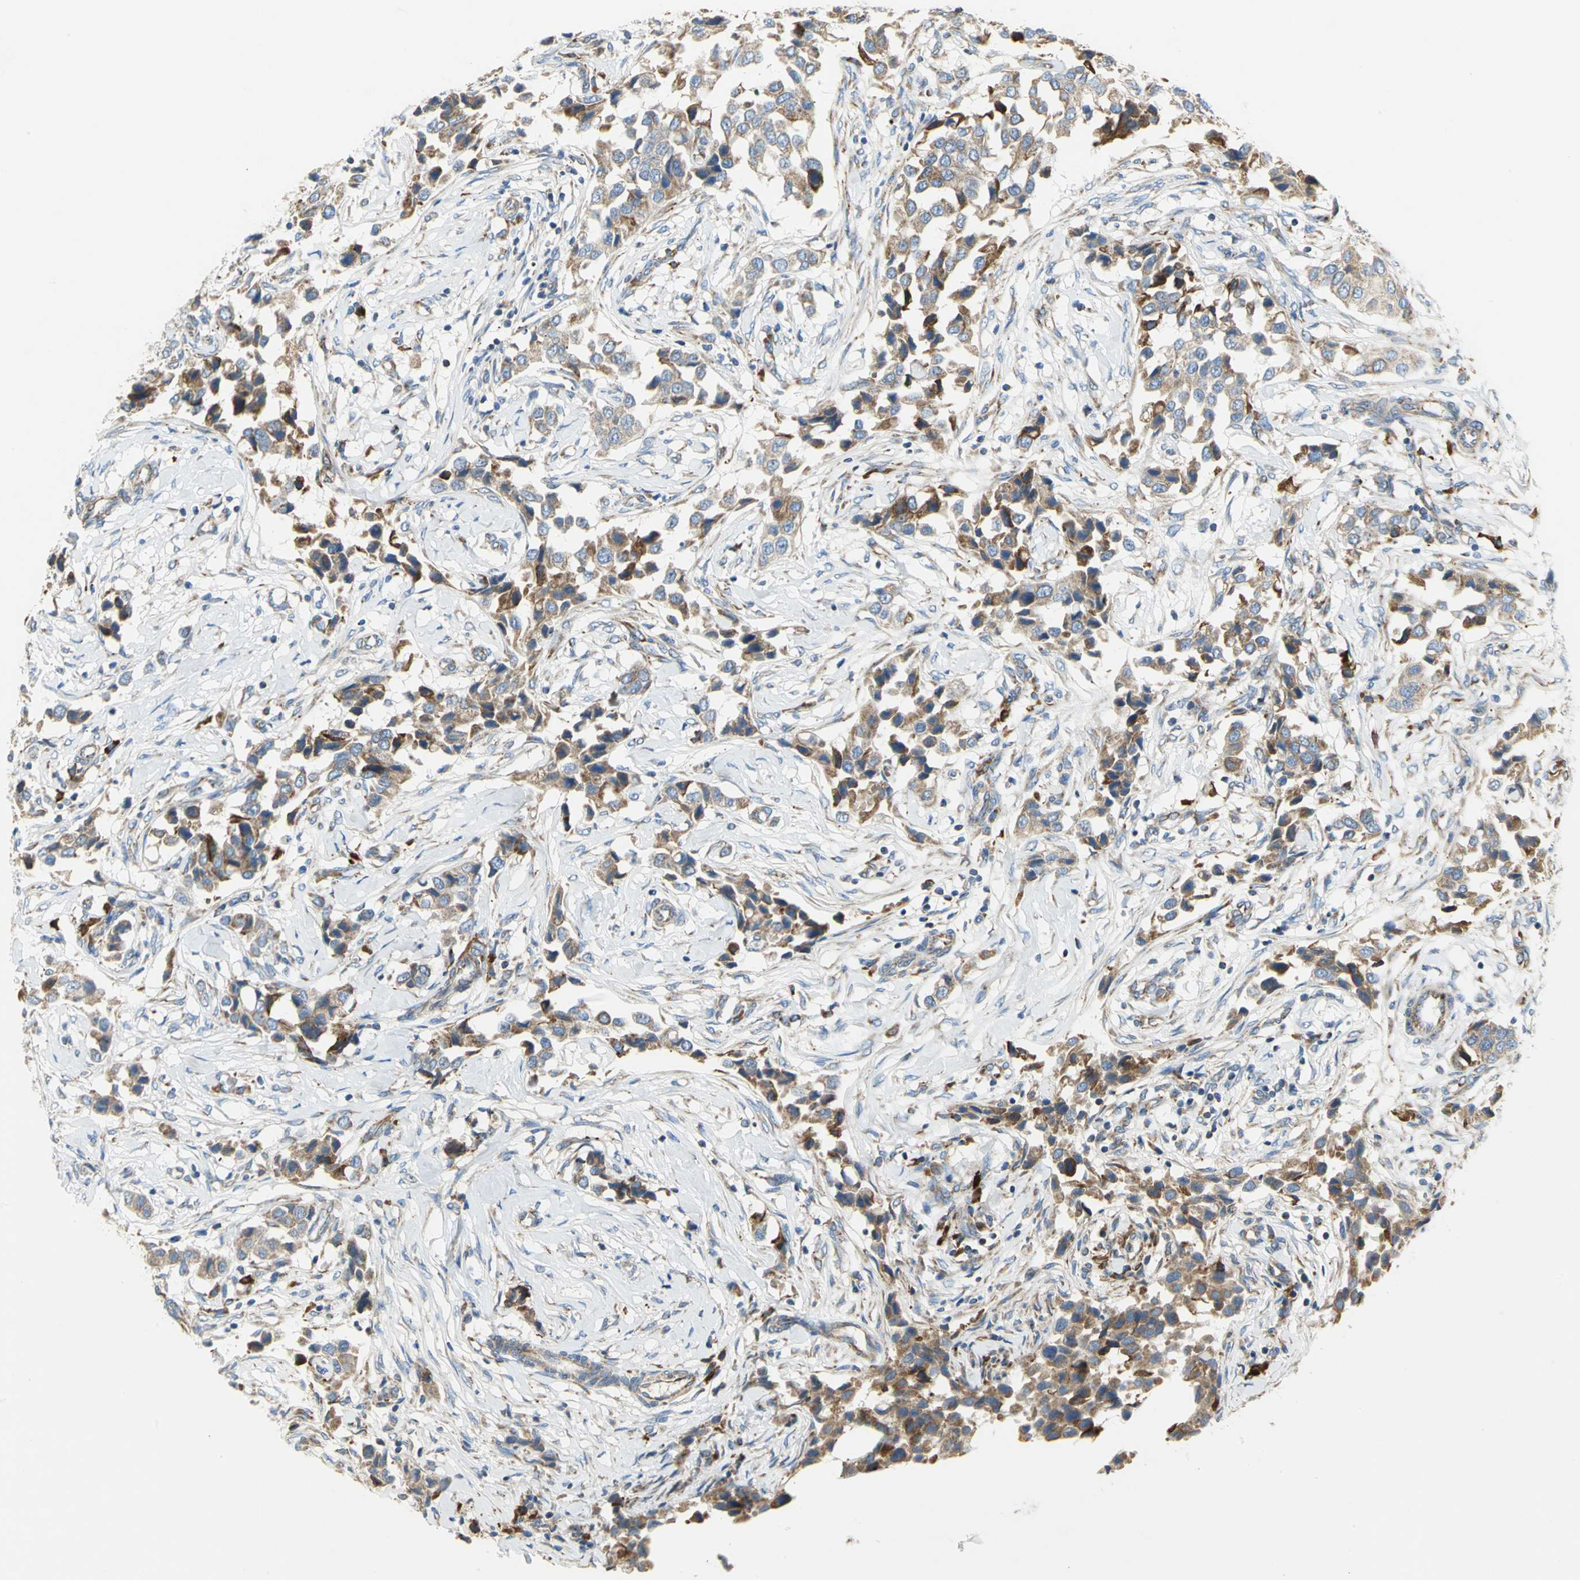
{"staining": {"intensity": "strong", "quantity": ">75%", "location": "cytoplasmic/membranous"}, "tissue": "breast cancer", "cell_type": "Tumor cells", "image_type": "cancer", "snomed": [{"axis": "morphology", "description": "Duct carcinoma"}, {"axis": "topography", "description": "Breast"}], "caption": "Immunohistochemistry (IHC) of human breast cancer (infiltrating ductal carcinoma) reveals high levels of strong cytoplasmic/membranous expression in approximately >75% of tumor cells.", "gene": "TULP4", "patient": {"sex": "female", "age": 80}}